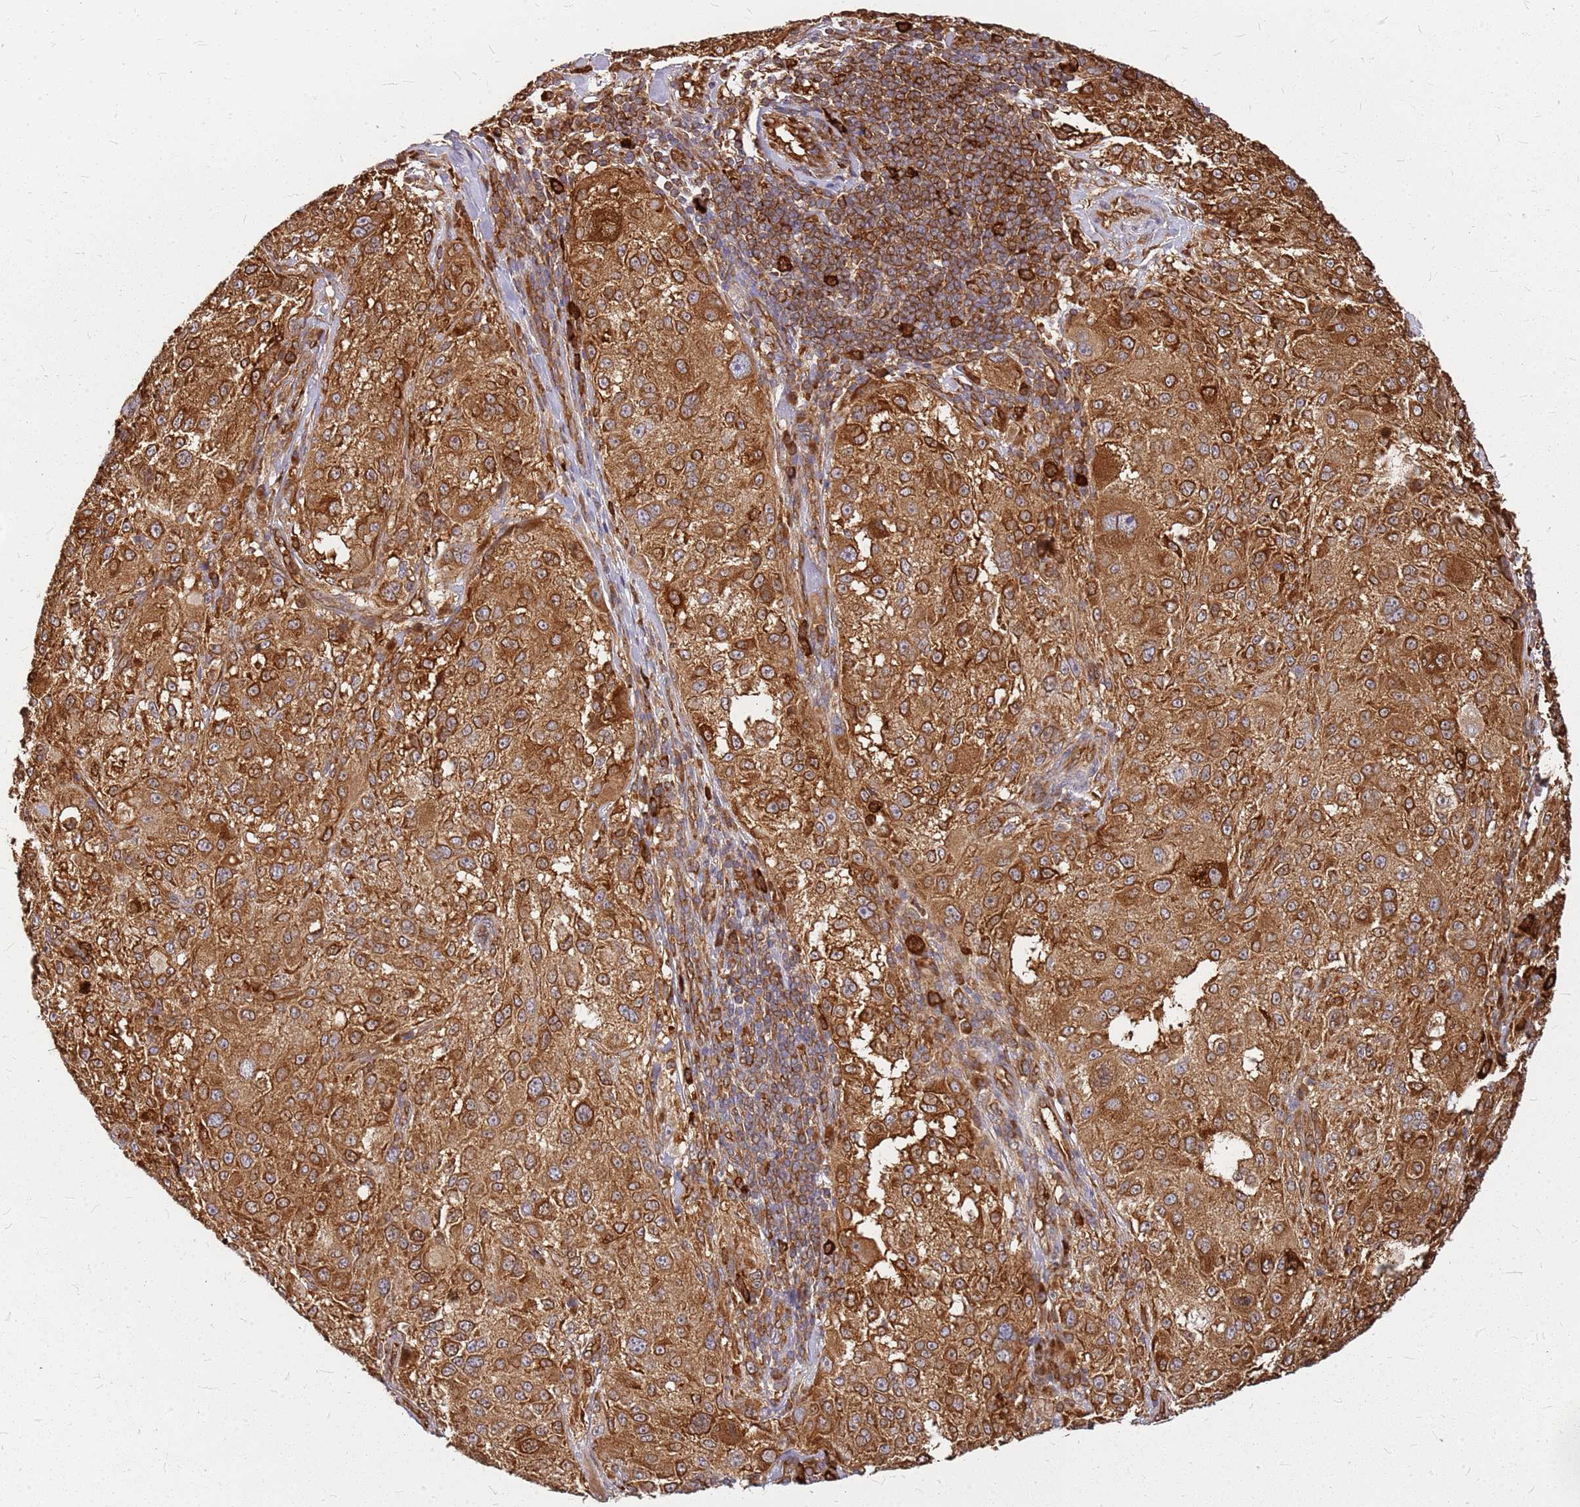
{"staining": {"intensity": "strong", "quantity": ">75%", "location": "cytoplasmic/membranous"}, "tissue": "melanoma", "cell_type": "Tumor cells", "image_type": "cancer", "snomed": [{"axis": "morphology", "description": "Necrosis, NOS"}, {"axis": "morphology", "description": "Malignant melanoma, NOS"}, {"axis": "topography", "description": "Skin"}], "caption": "Malignant melanoma was stained to show a protein in brown. There is high levels of strong cytoplasmic/membranous expression in approximately >75% of tumor cells.", "gene": "HDX", "patient": {"sex": "female", "age": 87}}